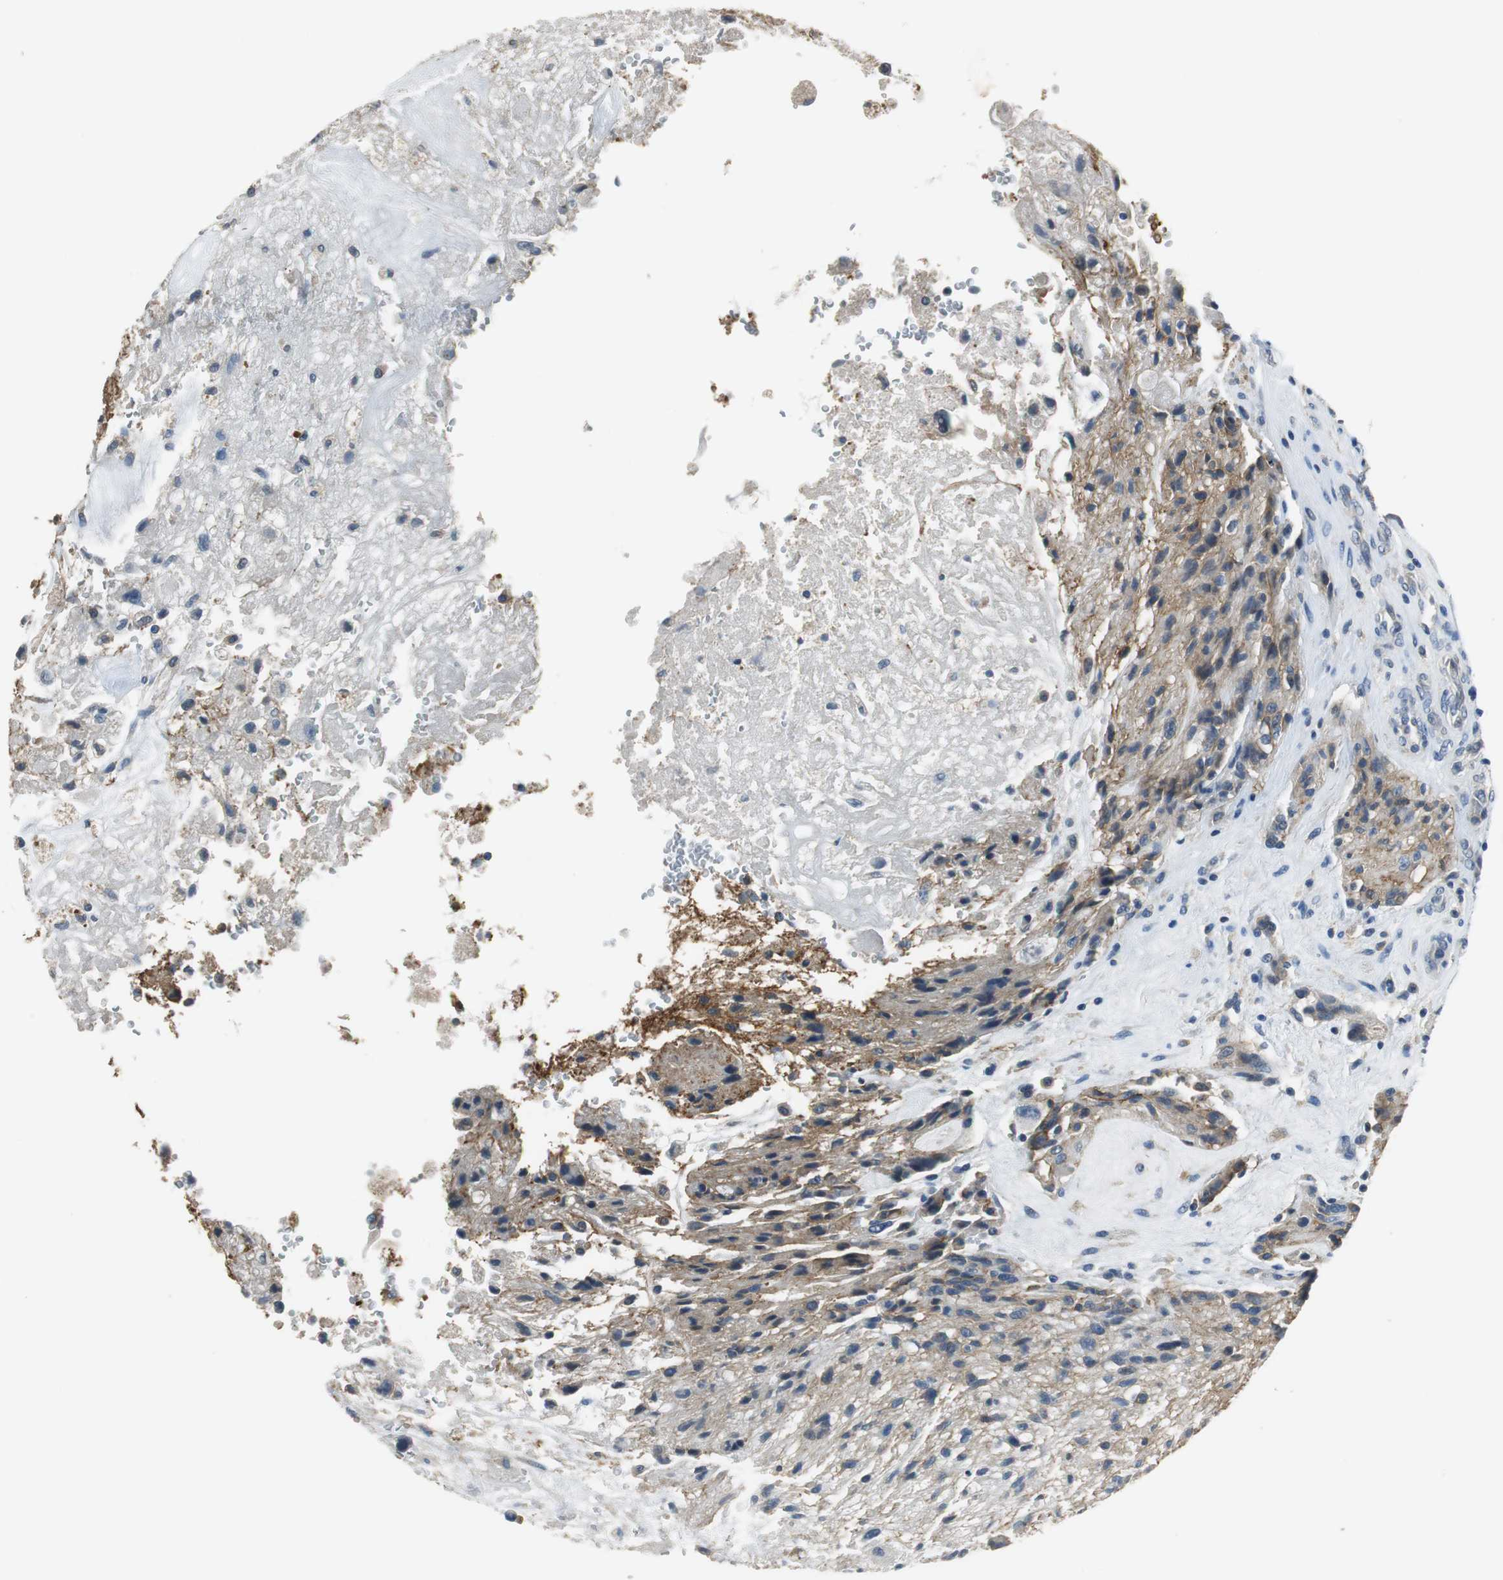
{"staining": {"intensity": "negative", "quantity": "none", "location": "none"}, "tissue": "glioma", "cell_type": "Tumor cells", "image_type": "cancer", "snomed": [{"axis": "morphology", "description": "Normal tissue, NOS"}, {"axis": "morphology", "description": "Glioma, malignant, High grade"}, {"axis": "topography", "description": "Cerebral cortex"}], "caption": "A histopathology image of glioma stained for a protein demonstrates no brown staining in tumor cells. (Immunohistochemistry (ihc), brightfield microscopy, high magnification).", "gene": "MTIF2", "patient": {"sex": "male", "age": 56}}